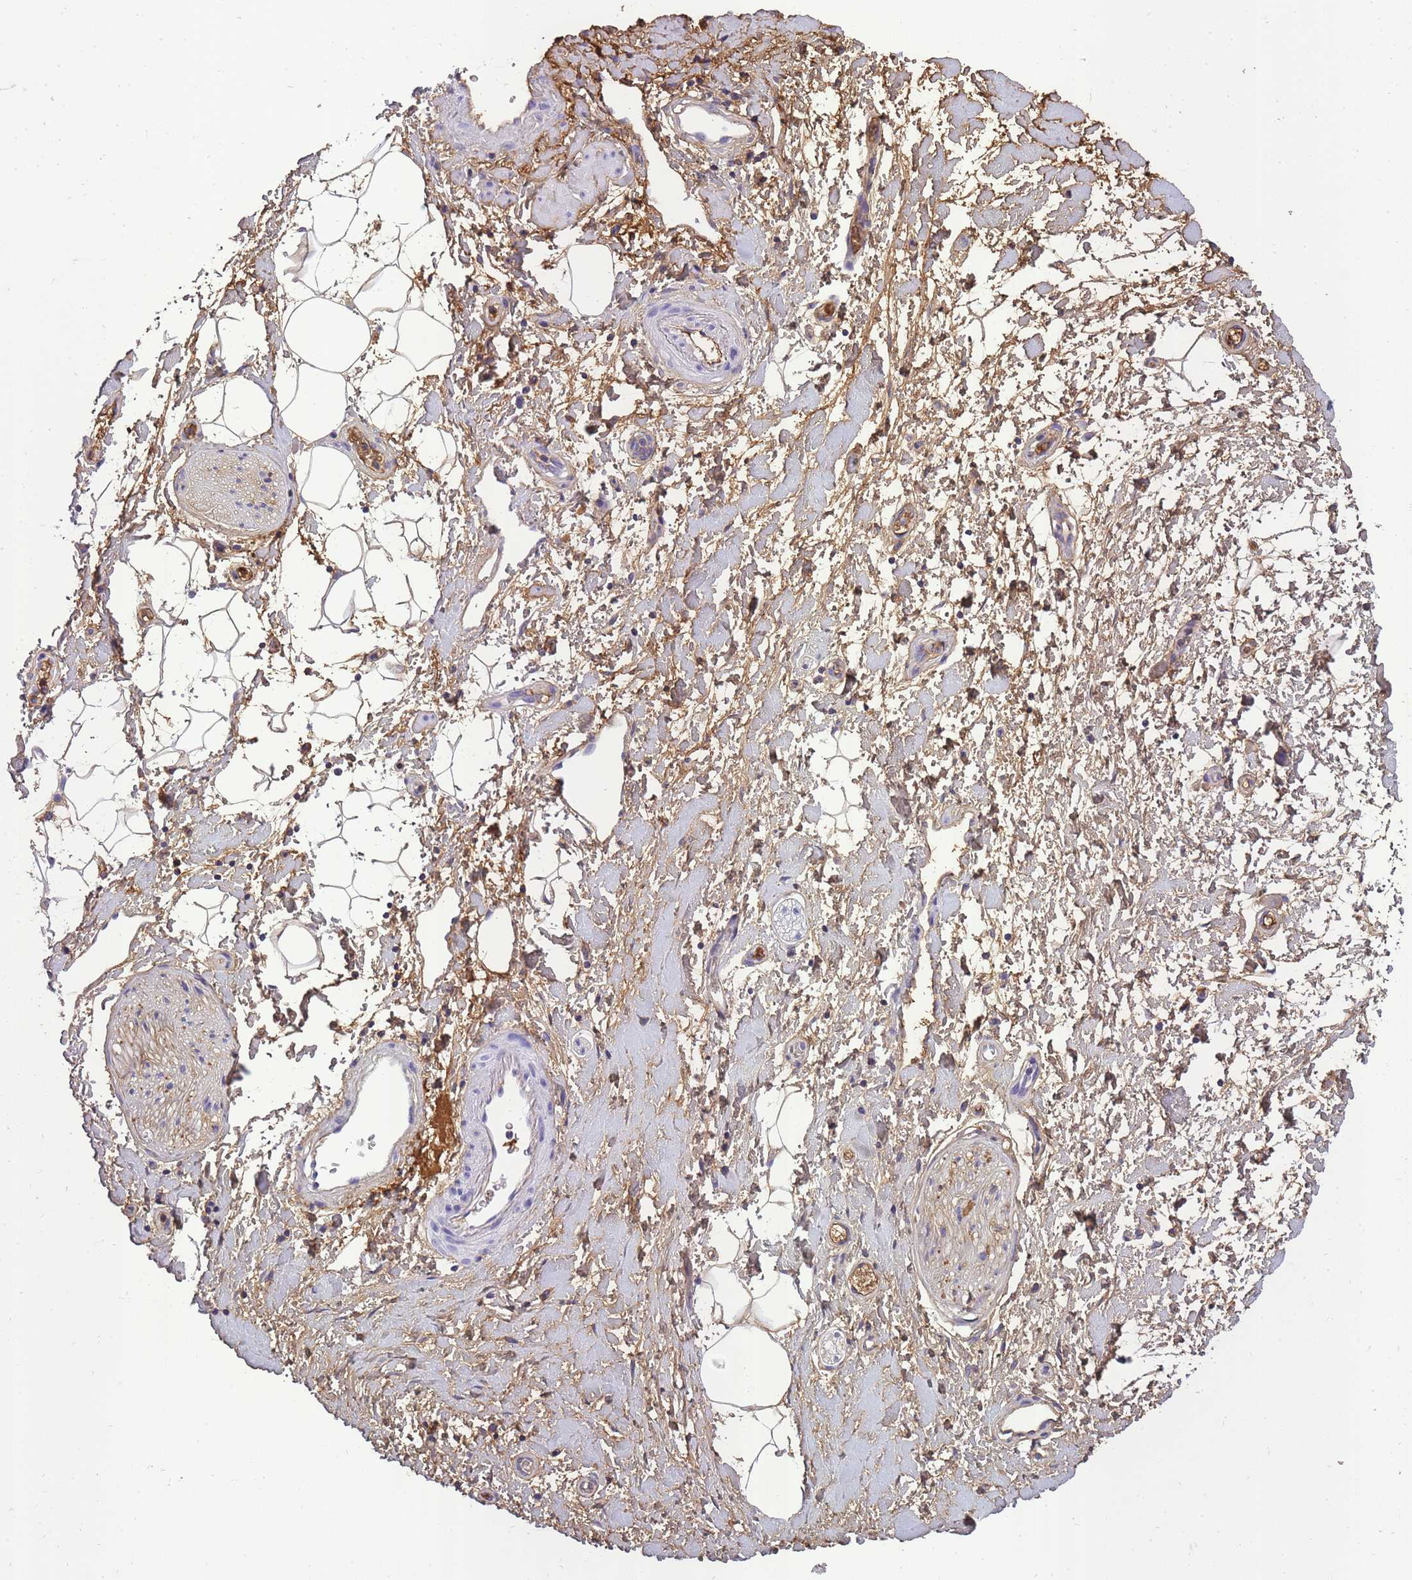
{"staining": {"intensity": "negative", "quantity": "none", "location": "none"}, "tissue": "adipose tissue", "cell_type": "Adipocytes", "image_type": "normal", "snomed": [{"axis": "morphology", "description": "Normal tissue, NOS"}, {"axis": "morphology", "description": "Adenocarcinoma, NOS"}, {"axis": "topography", "description": "Pancreas"}, {"axis": "topography", "description": "Peripheral nerve tissue"}], "caption": "This is an immunohistochemistry (IHC) image of benign adipose tissue. There is no staining in adipocytes.", "gene": "IGKV1", "patient": {"sex": "female", "age": 77}}